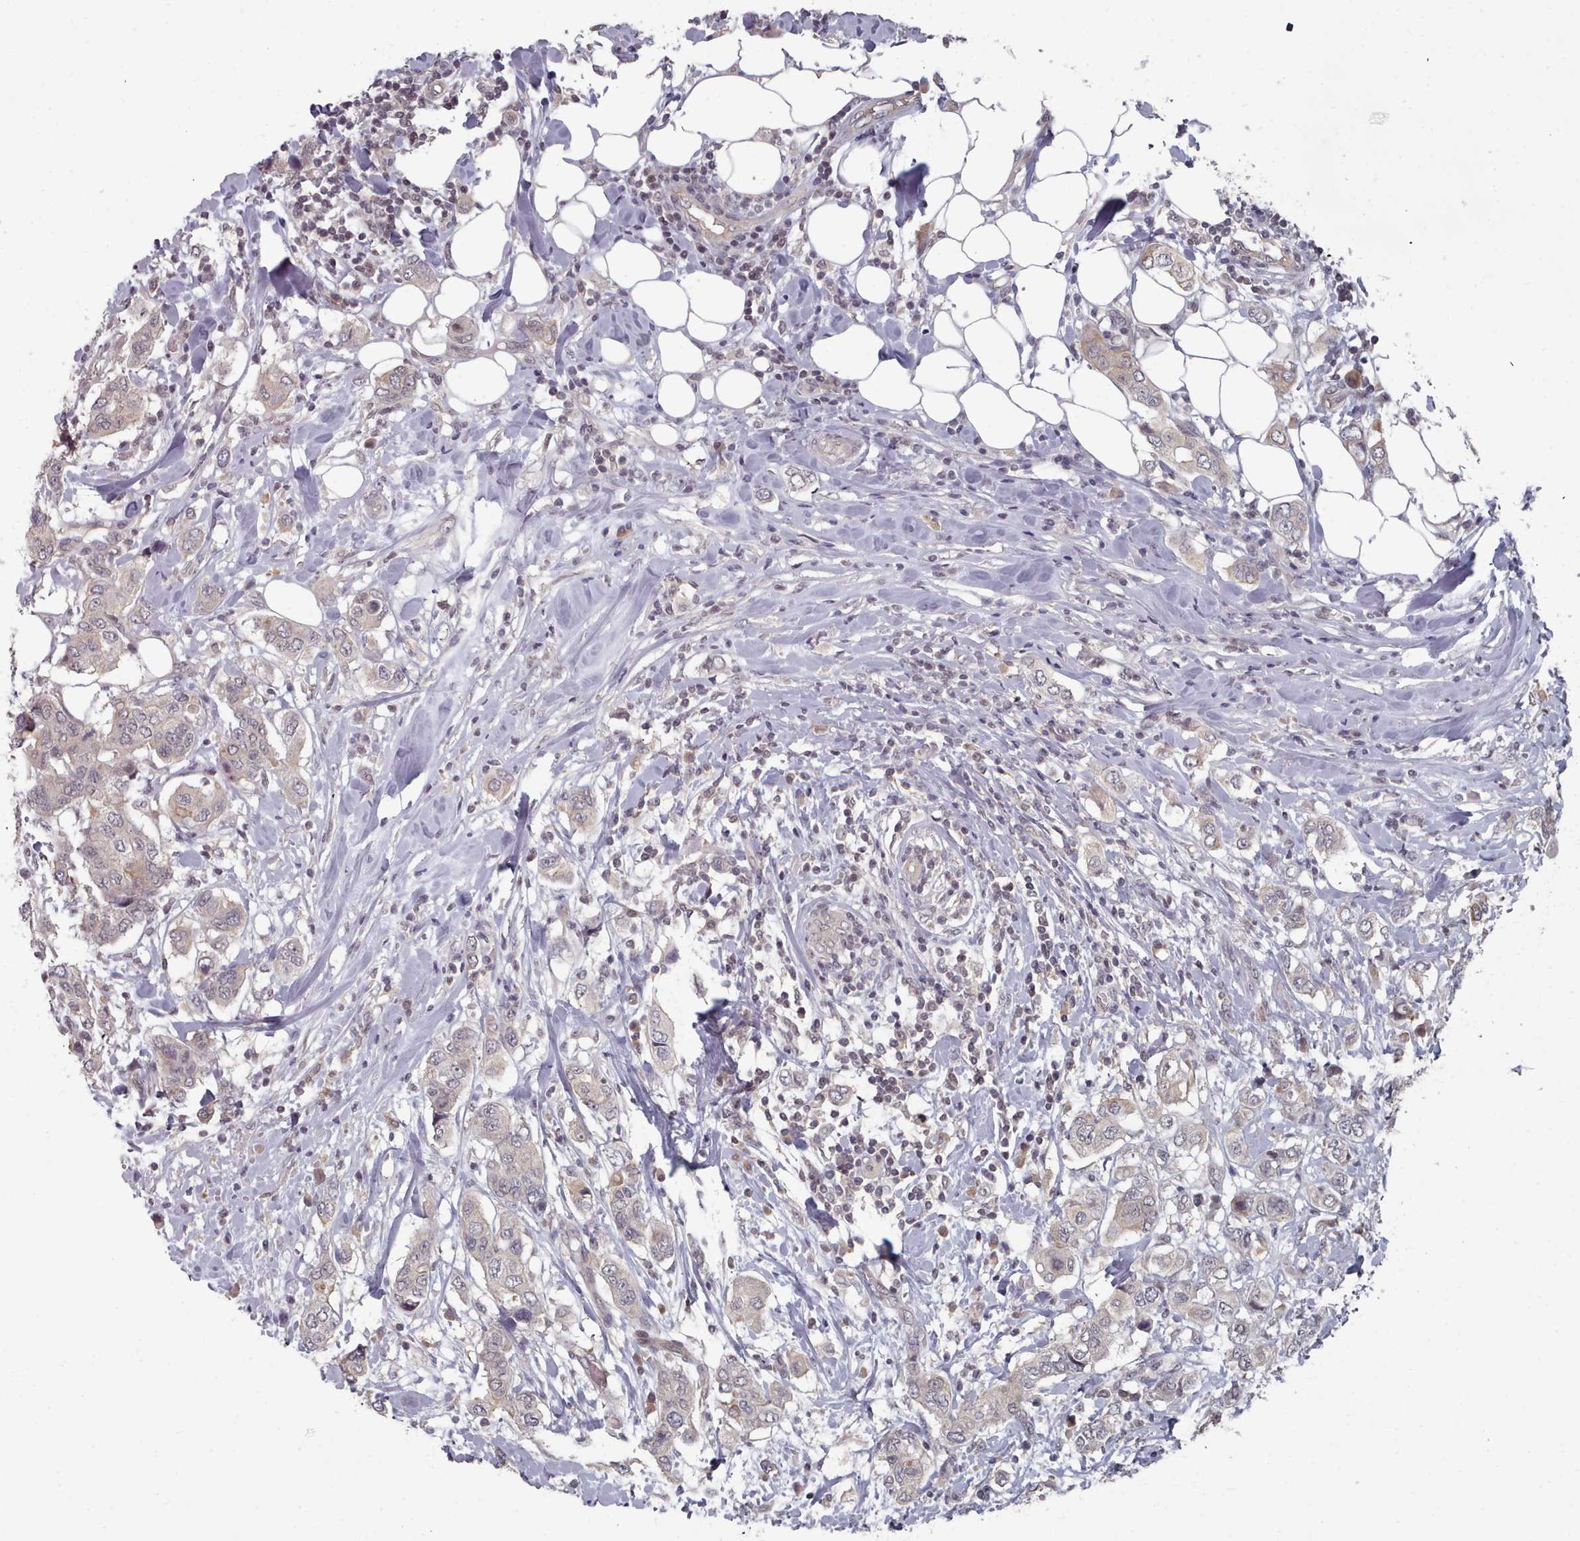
{"staining": {"intensity": "negative", "quantity": "none", "location": "none"}, "tissue": "breast cancer", "cell_type": "Tumor cells", "image_type": "cancer", "snomed": [{"axis": "morphology", "description": "Lobular carcinoma"}, {"axis": "topography", "description": "Breast"}], "caption": "Protein analysis of lobular carcinoma (breast) reveals no significant staining in tumor cells. The staining was performed using DAB to visualize the protein expression in brown, while the nuclei were stained in blue with hematoxylin (Magnification: 20x).", "gene": "HYAL3", "patient": {"sex": "female", "age": 51}}